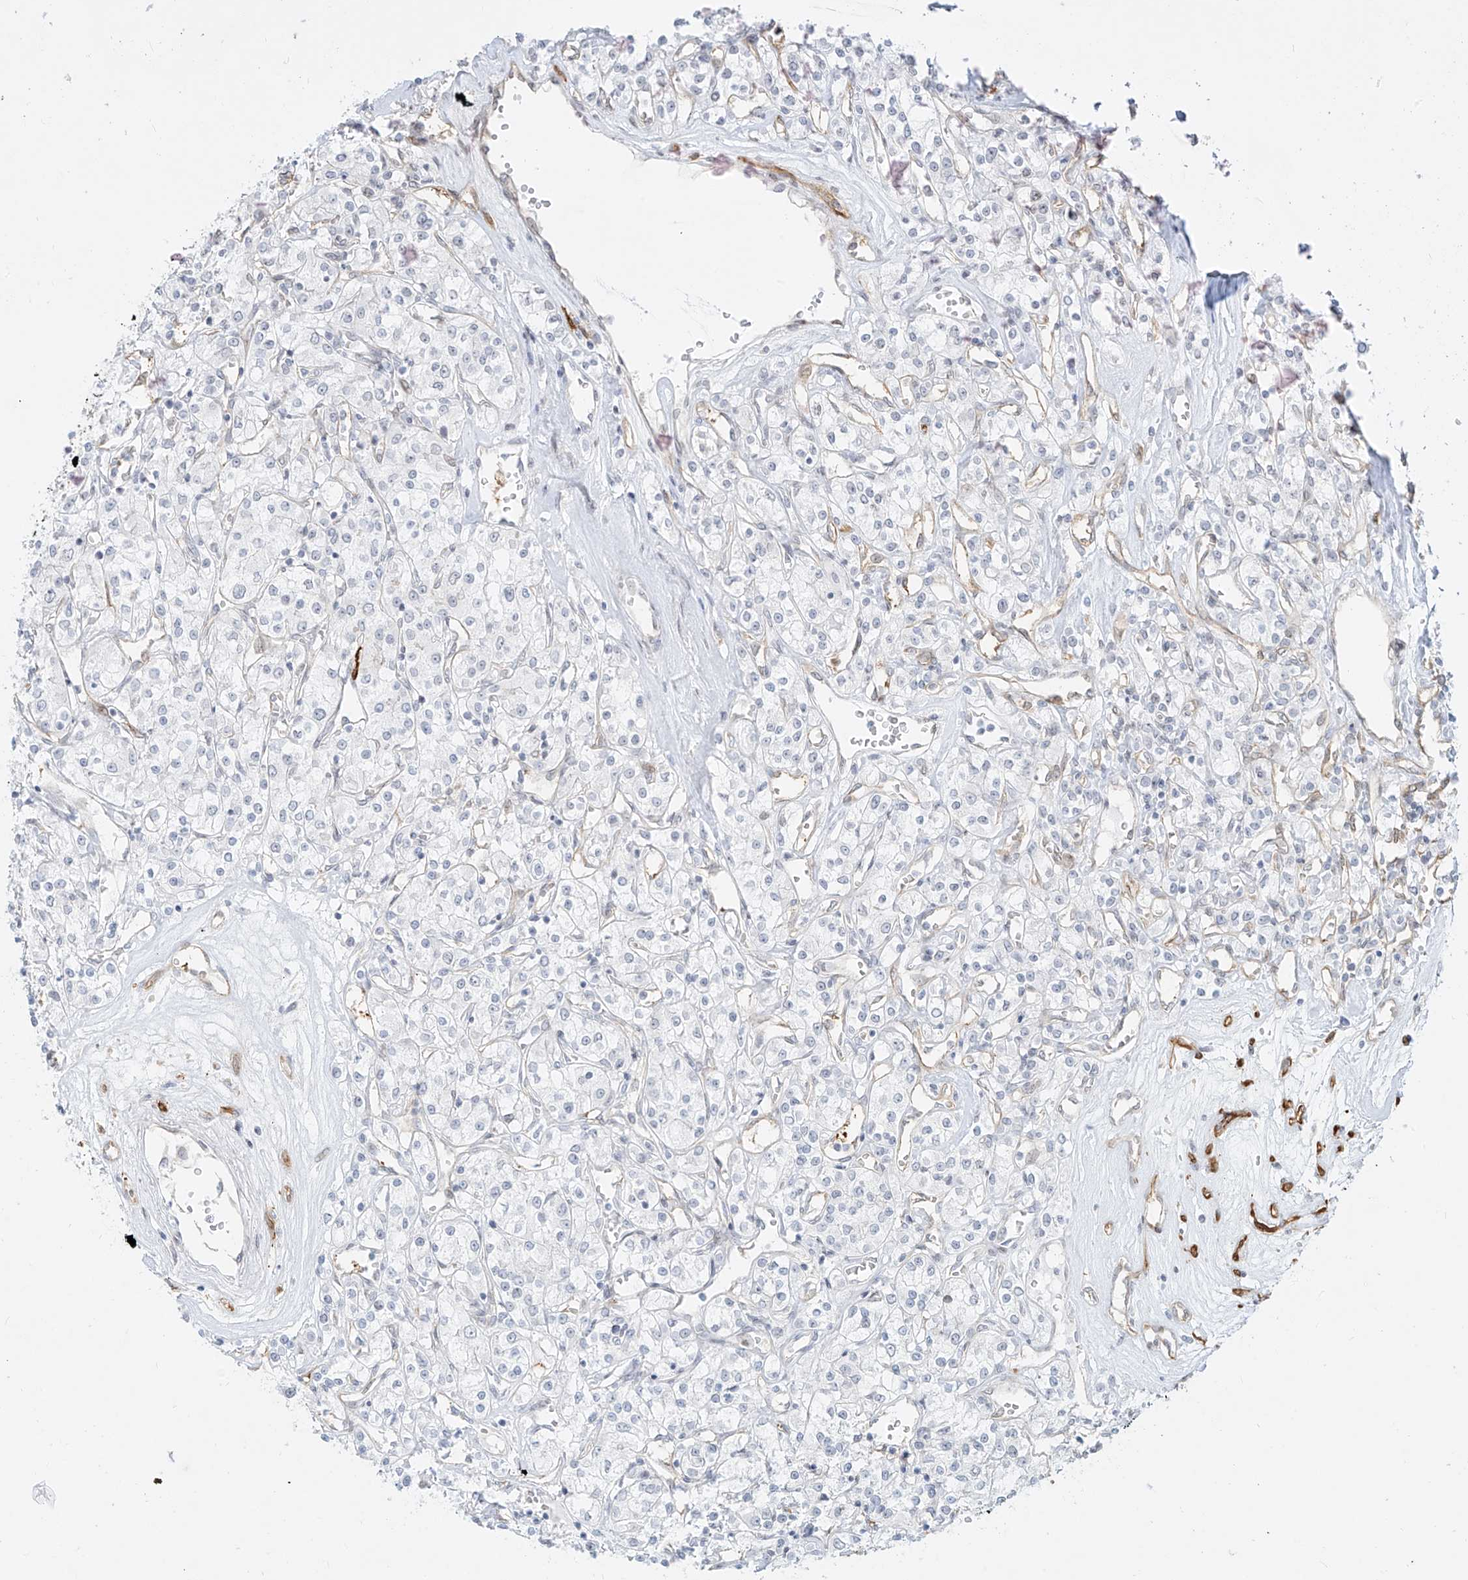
{"staining": {"intensity": "negative", "quantity": "none", "location": "none"}, "tissue": "renal cancer", "cell_type": "Tumor cells", "image_type": "cancer", "snomed": [{"axis": "morphology", "description": "Adenocarcinoma, NOS"}, {"axis": "topography", "description": "Kidney"}], "caption": "Tumor cells show no significant protein expression in renal cancer.", "gene": "NHSL1", "patient": {"sex": "female", "age": 59}}